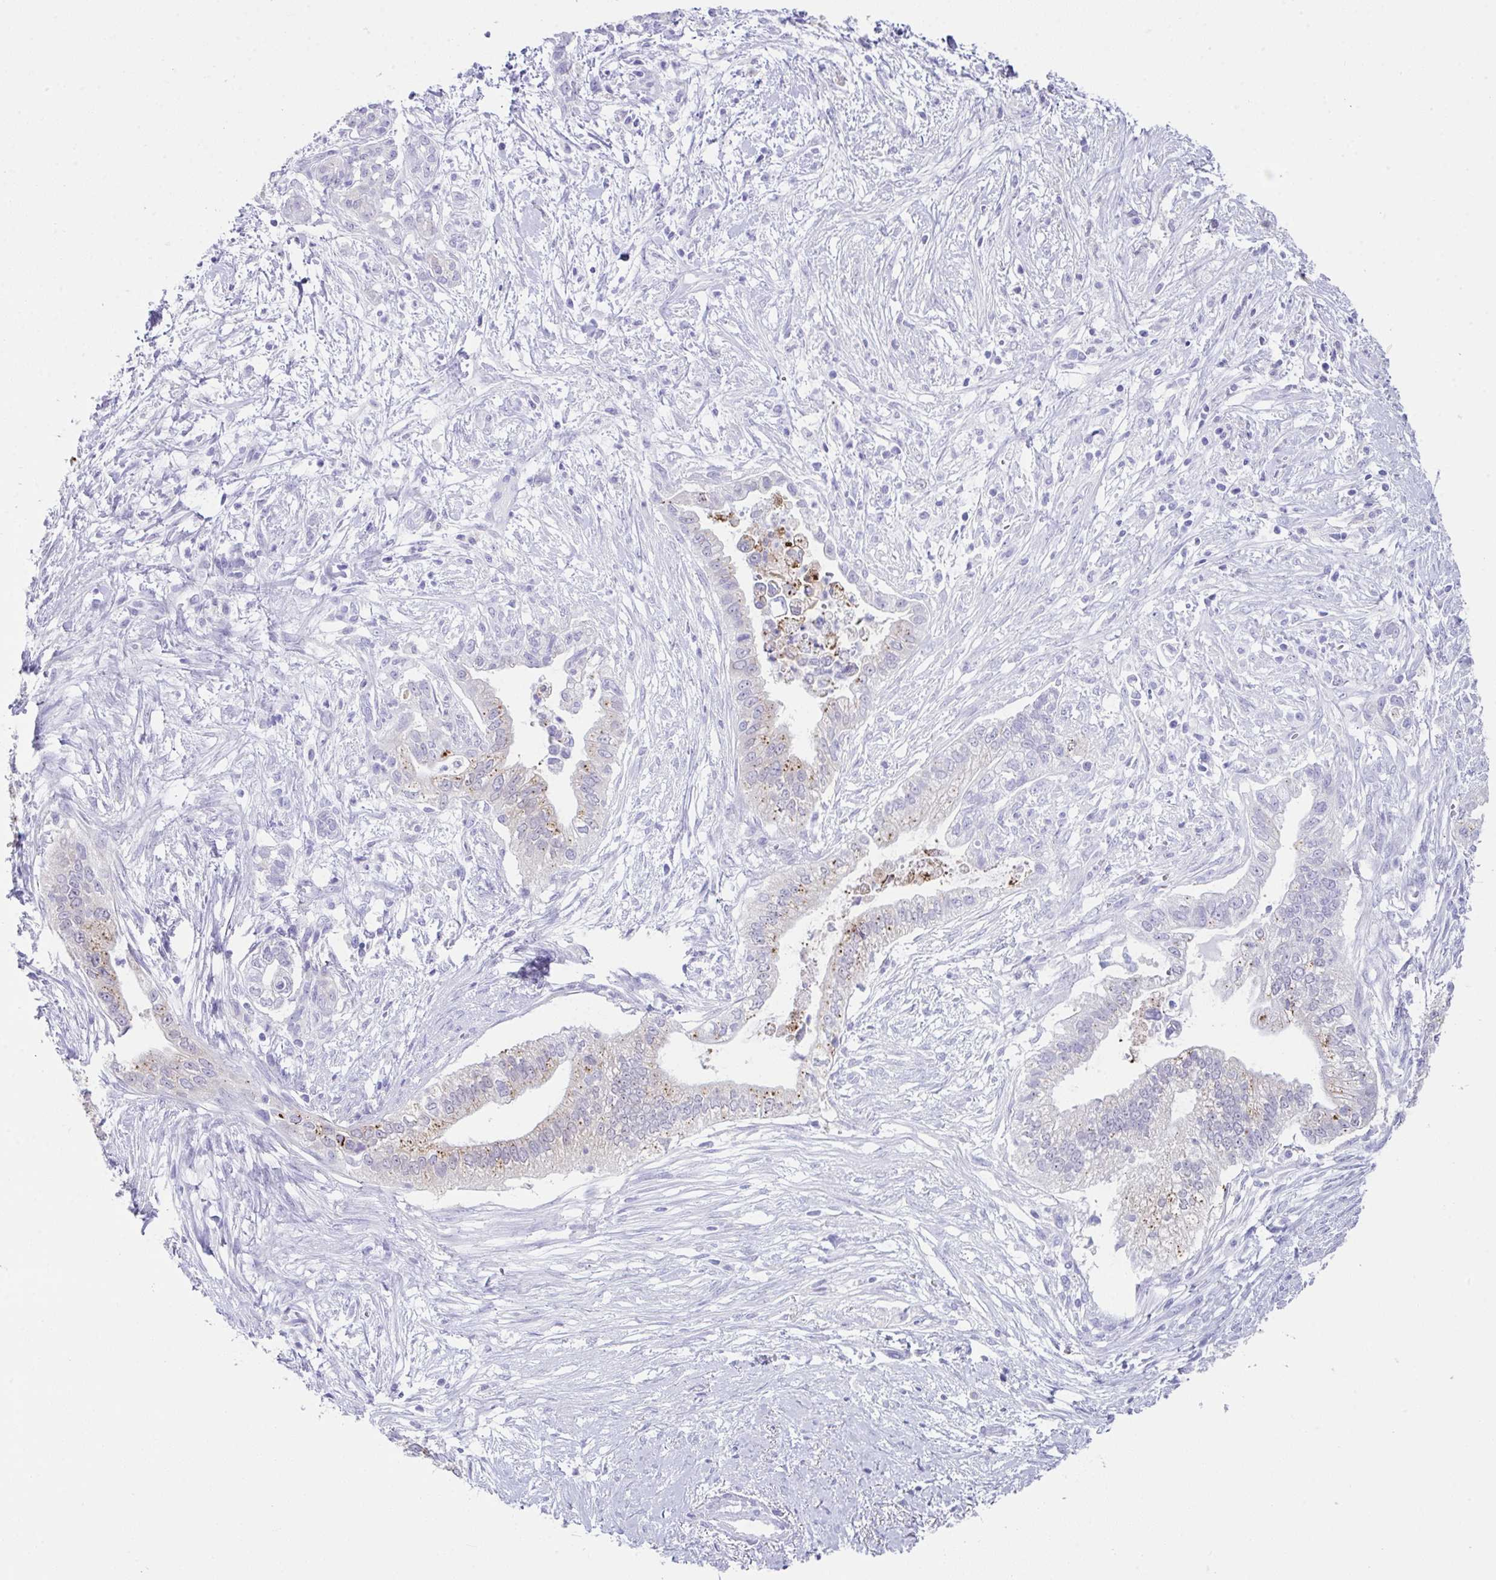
{"staining": {"intensity": "weak", "quantity": "<25%", "location": "cytoplasmic/membranous"}, "tissue": "pancreatic cancer", "cell_type": "Tumor cells", "image_type": "cancer", "snomed": [{"axis": "morphology", "description": "Adenocarcinoma, NOS"}, {"axis": "topography", "description": "Pancreas"}], "caption": "Immunohistochemistry micrograph of neoplastic tissue: pancreatic cancer stained with DAB (3,3'-diaminobenzidine) demonstrates no significant protein positivity in tumor cells.", "gene": "LGALS4", "patient": {"sex": "male", "age": 70}}